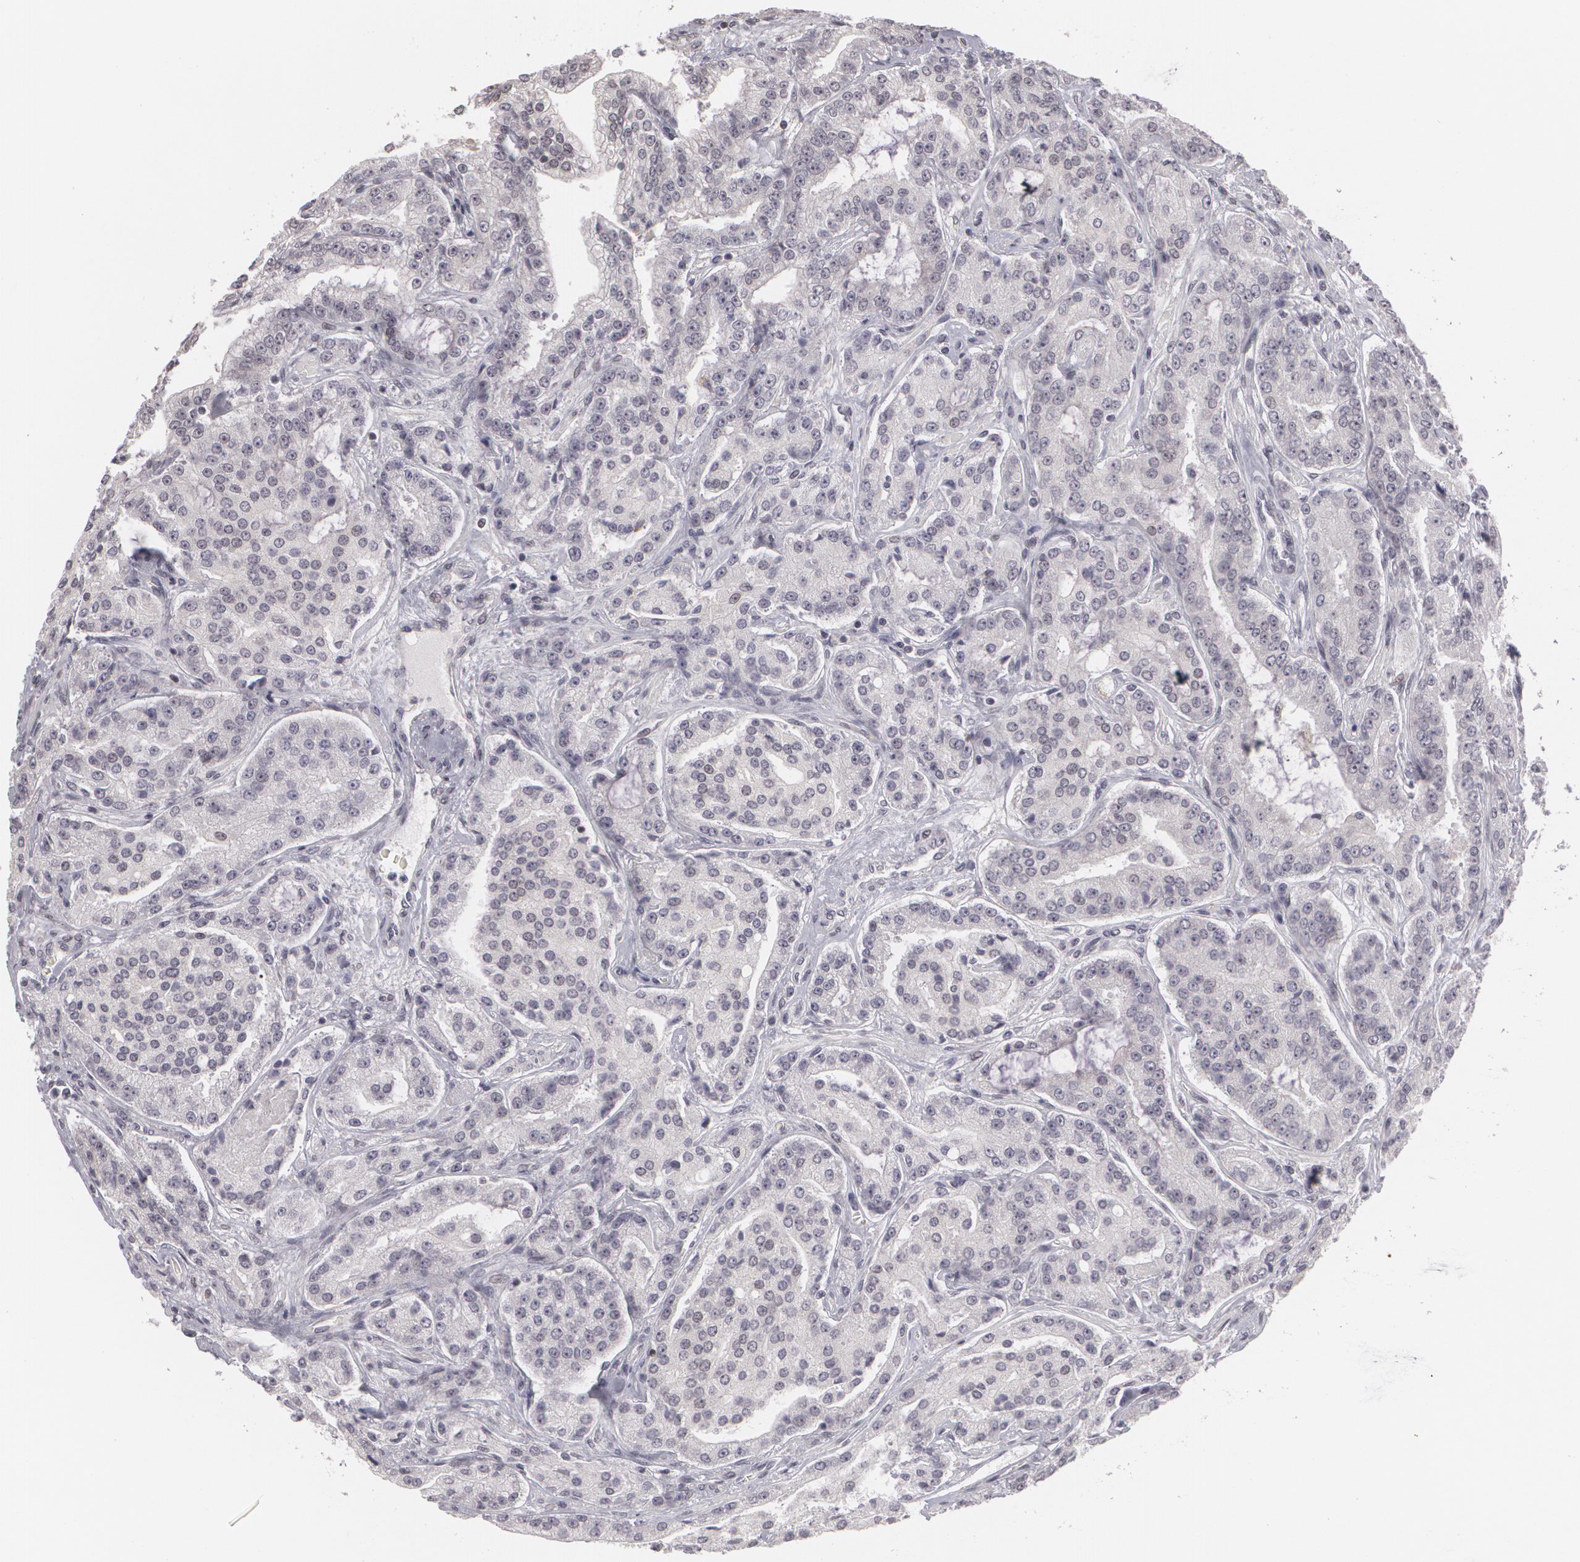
{"staining": {"intensity": "negative", "quantity": "none", "location": "none"}, "tissue": "prostate cancer", "cell_type": "Tumor cells", "image_type": "cancer", "snomed": [{"axis": "morphology", "description": "Adenocarcinoma, Medium grade"}, {"axis": "topography", "description": "Prostate"}], "caption": "A high-resolution photomicrograph shows immunohistochemistry staining of prostate medium-grade adenocarcinoma, which shows no significant staining in tumor cells. Nuclei are stained in blue.", "gene": "ZBTB16", "patient": {"sex": "male", "age": 72}}